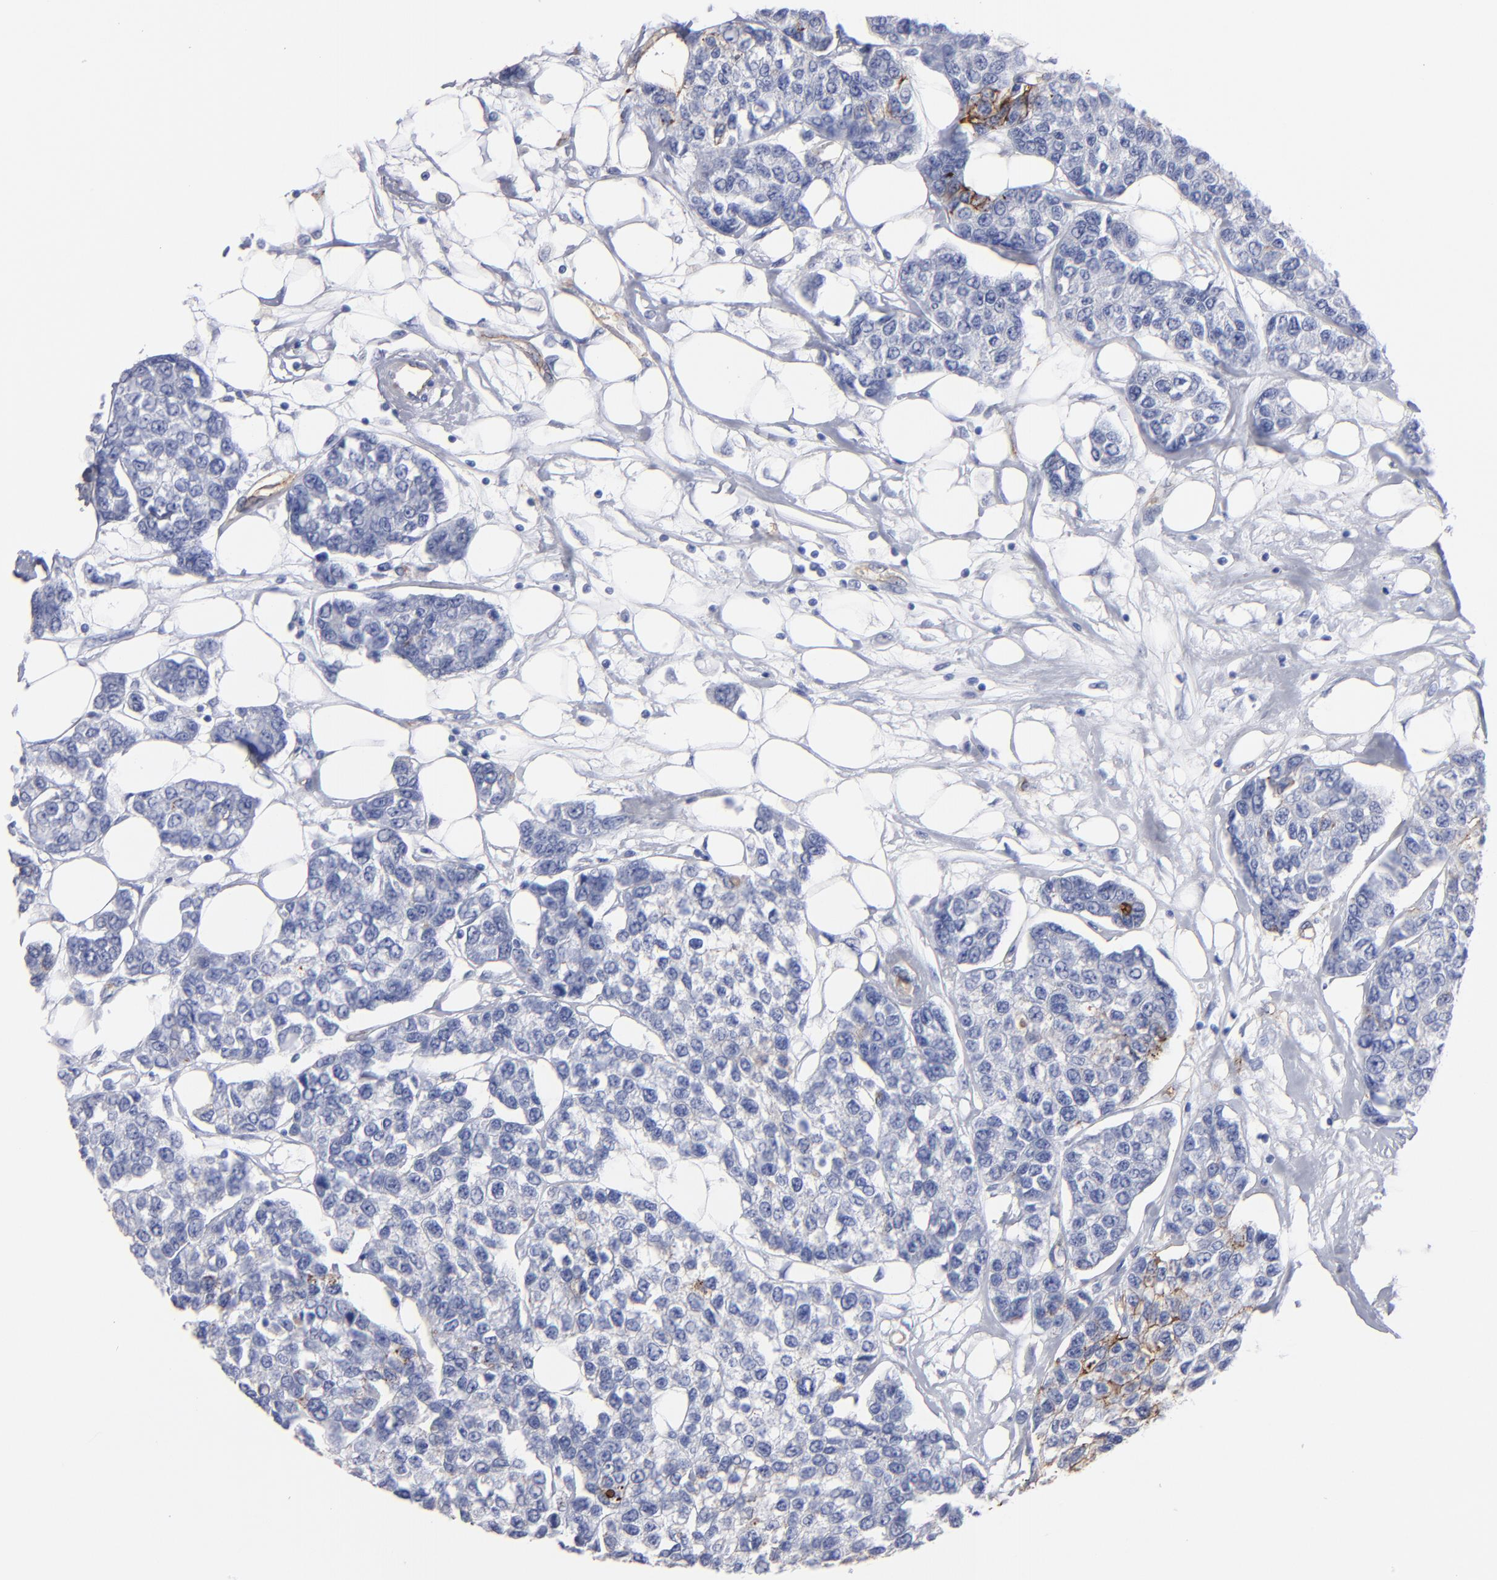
{"staining": {"intensity": "moderate", "quantity": "<25%", "location": "cytoplasmic/membranous"}, "tissue": "breast cancer", "cell_type": "Tumor cells", "image_type": "cancer", "snomed": [{"axis": "morphology", "description": "Duct carcinoma"}, {"axis": "topography", "description": "Breast"}], "caption": "IHC (DAB) staining of breast cancer (intraductal carcinoma) shows moderate cytoplasmic/membranous protein expression in approximately <25% of tumor cells.", "gene": "TM4SF1", "patient": {"sex": "female", "age": 51}}